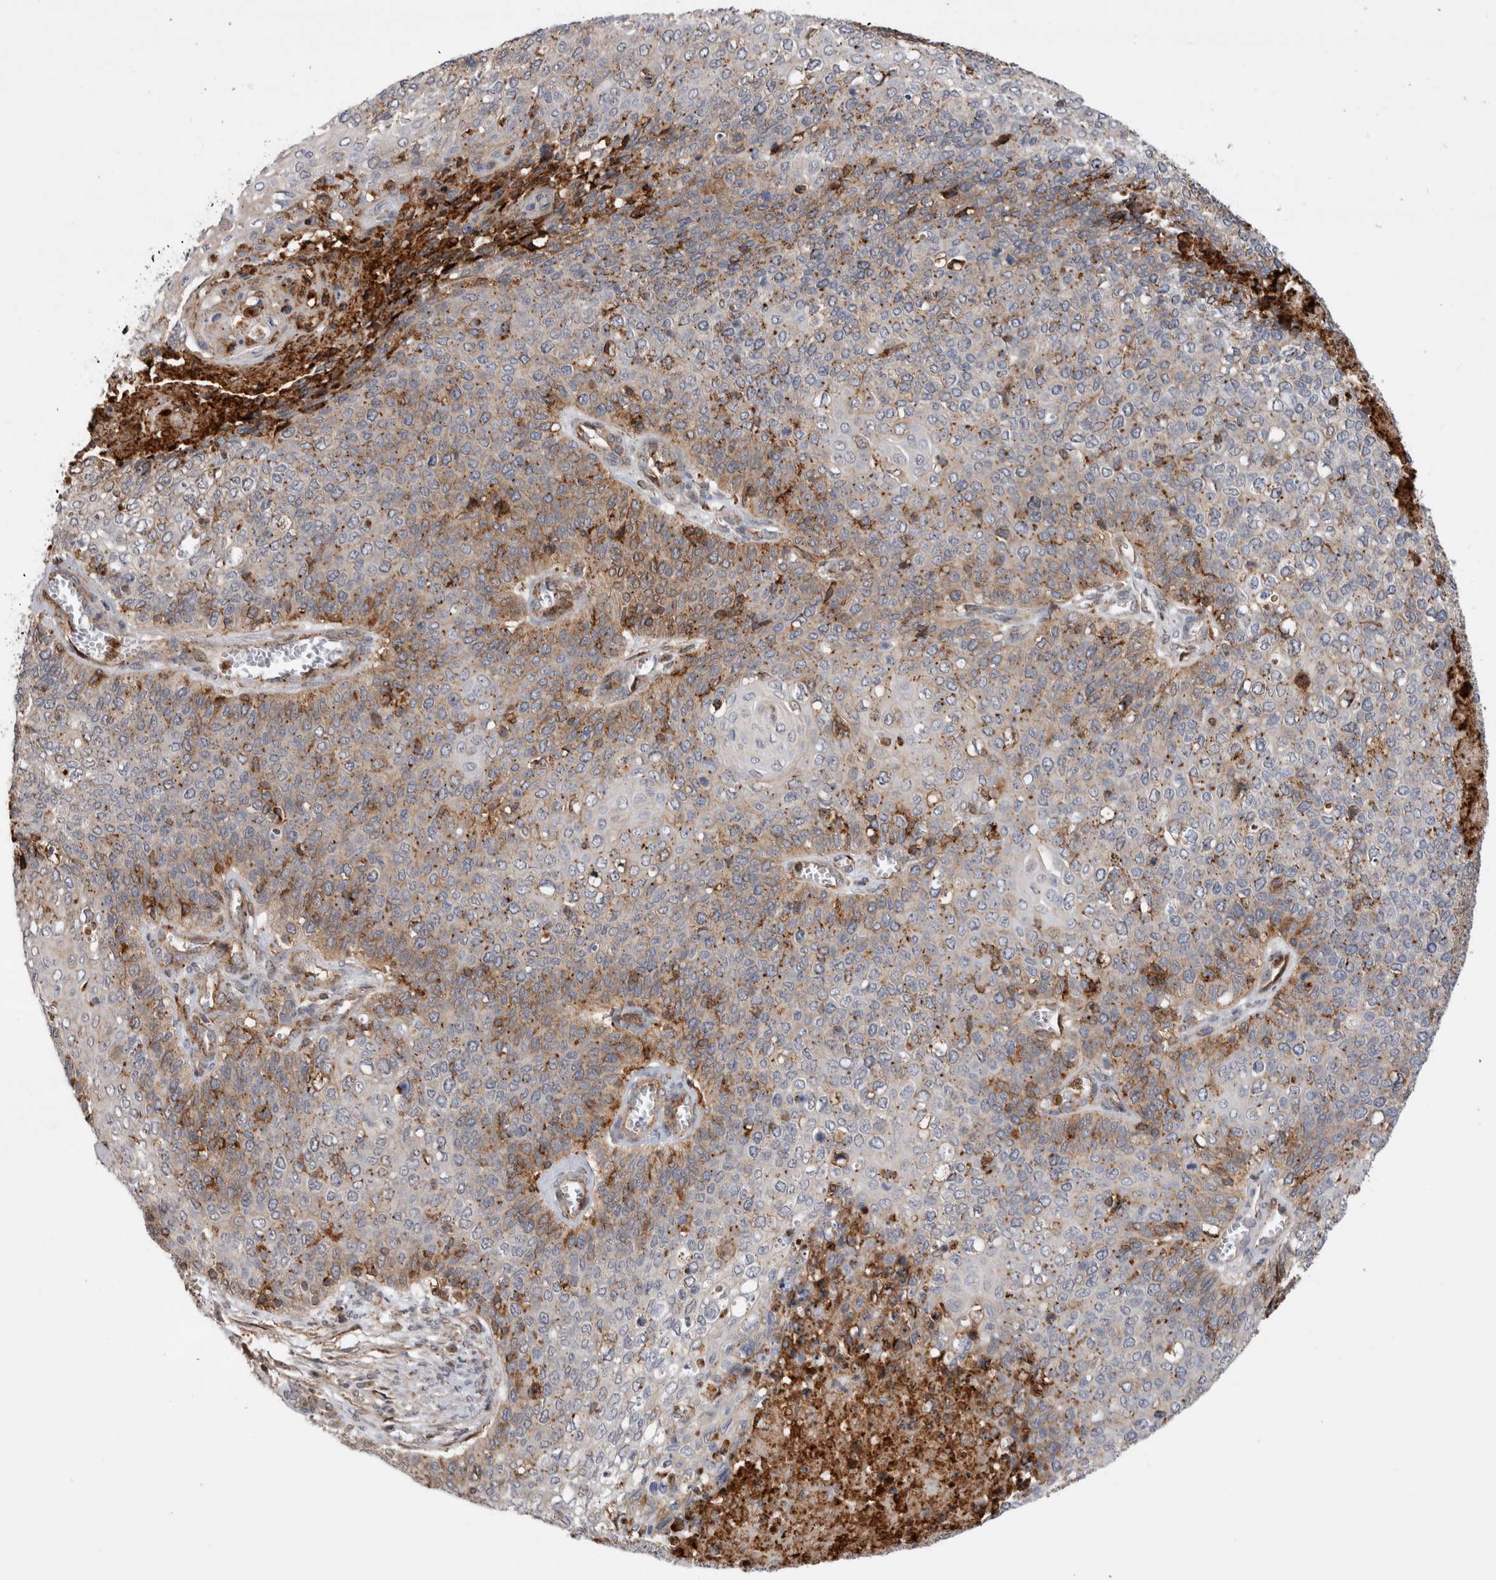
{"staining": {"intensity": "moderate", "quantity": "<25%", "location": "cytoplasmic/membranous"}, "tissue": "cervical cancer", "cell_type": "Tumor cells", "image_type": "cancer", "snomed": [{"axis": "morphology", "description": "Squamous cell carcinoma, NOS"}, {"axis": "topography", "description": "Cervix"}], "caption": "Protein expression analysis of cervical cancer (squamous cell carcinoma) exhibits moderate cytoplasmic/membranous expression in about <25% of tumor cells. Using DAB (brown) and hematoxylin (blue) stains, captured at high magnification using brightfield microscopy.", "gene": "CCDC88B", "patient": {"sex": "female", "age": 39}}